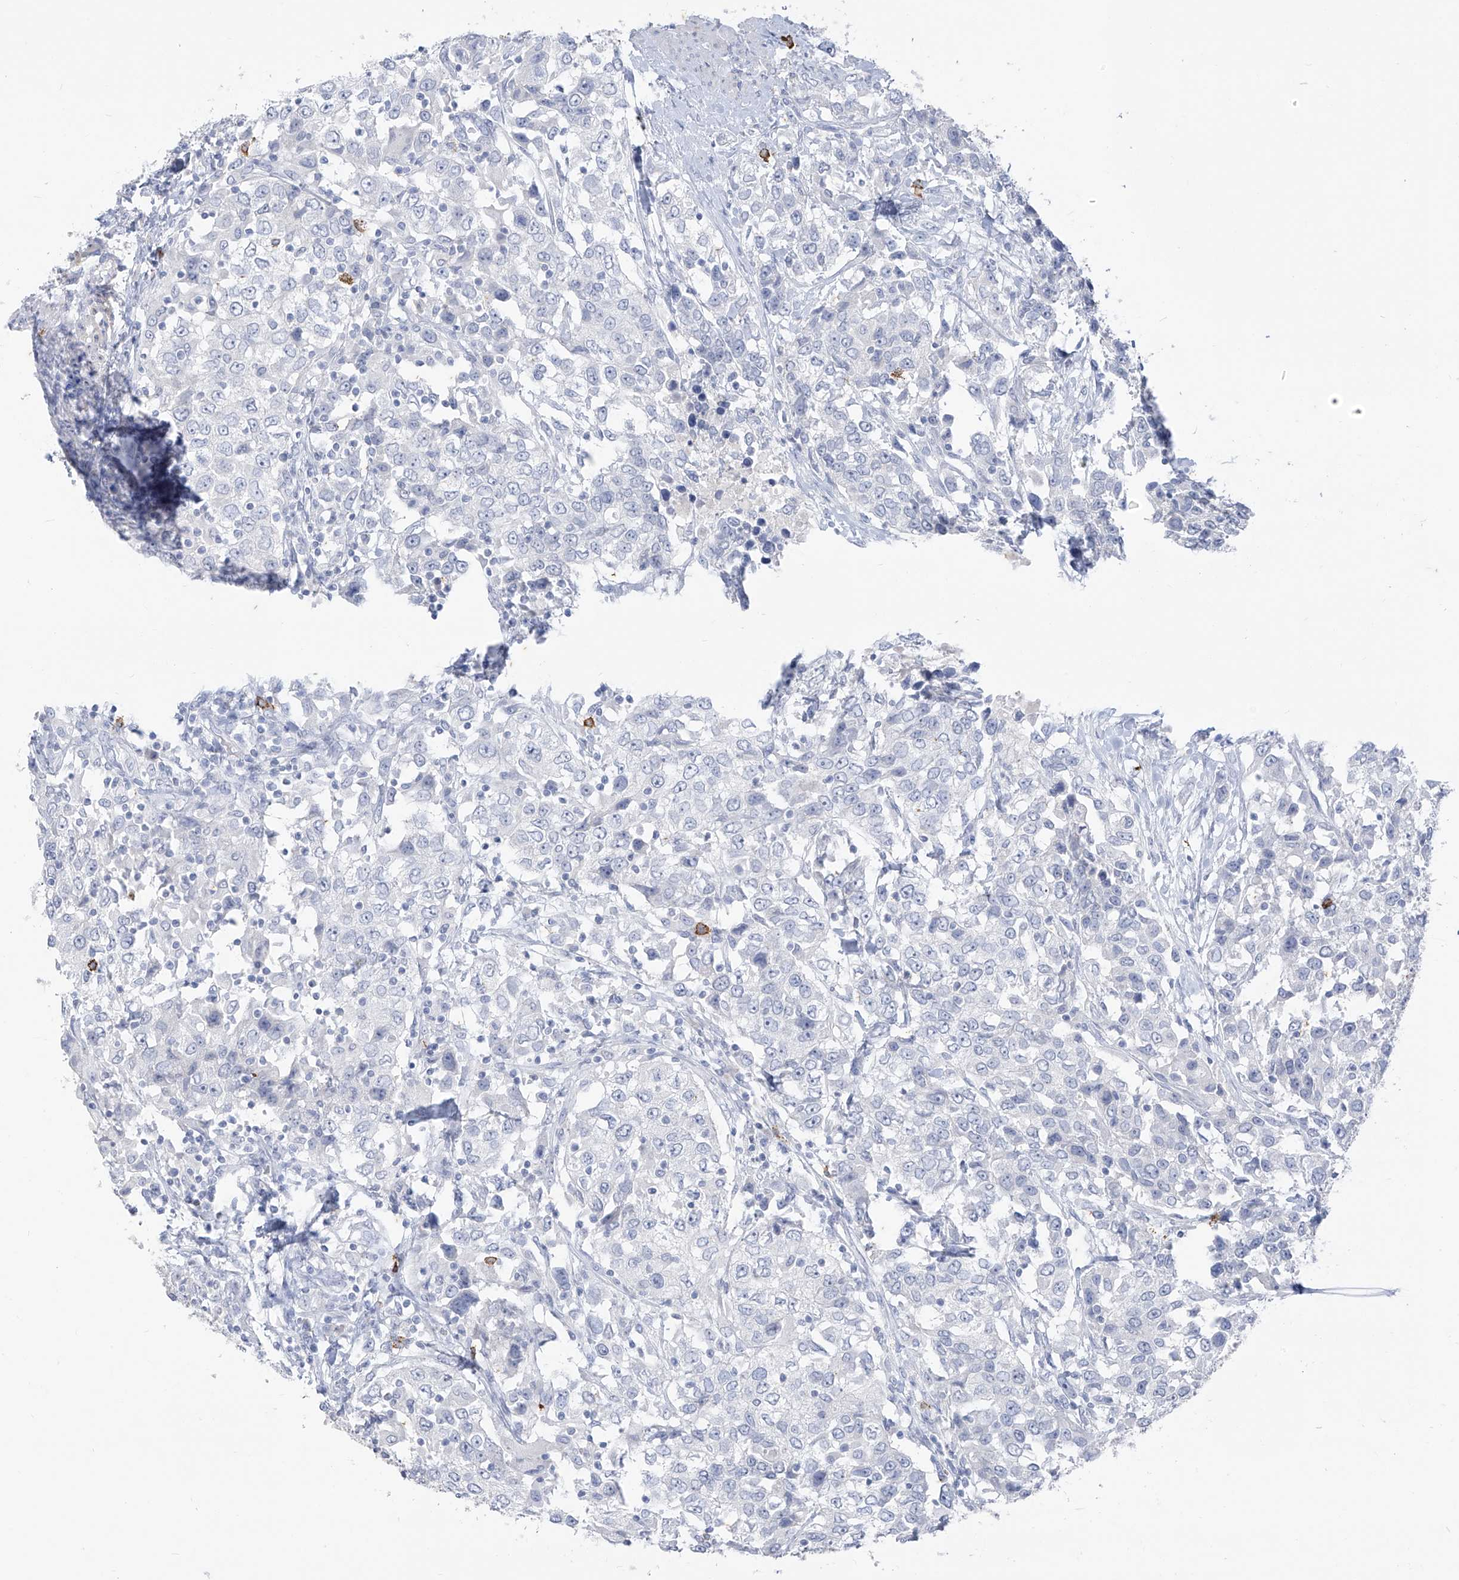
{"staining": {"intensity": "negative", "quantity": "none", "location": "none"}, "tissue": "urothelial cancer", "cell_type": "Tumor cells", "image_type": "cancer", "snomed": [{"axis": "morphology", "description": "Urothelial carcinoma, High grade"}, {"axis": "topography", "description": "Urinary bladder"}], "caption": "Human urothelial cancer stained for a protein using immunohistochemistry displays no staining in tumor cells.", "gene": "CX3CR1", "patient": {"sex": "female", "age": 80}}